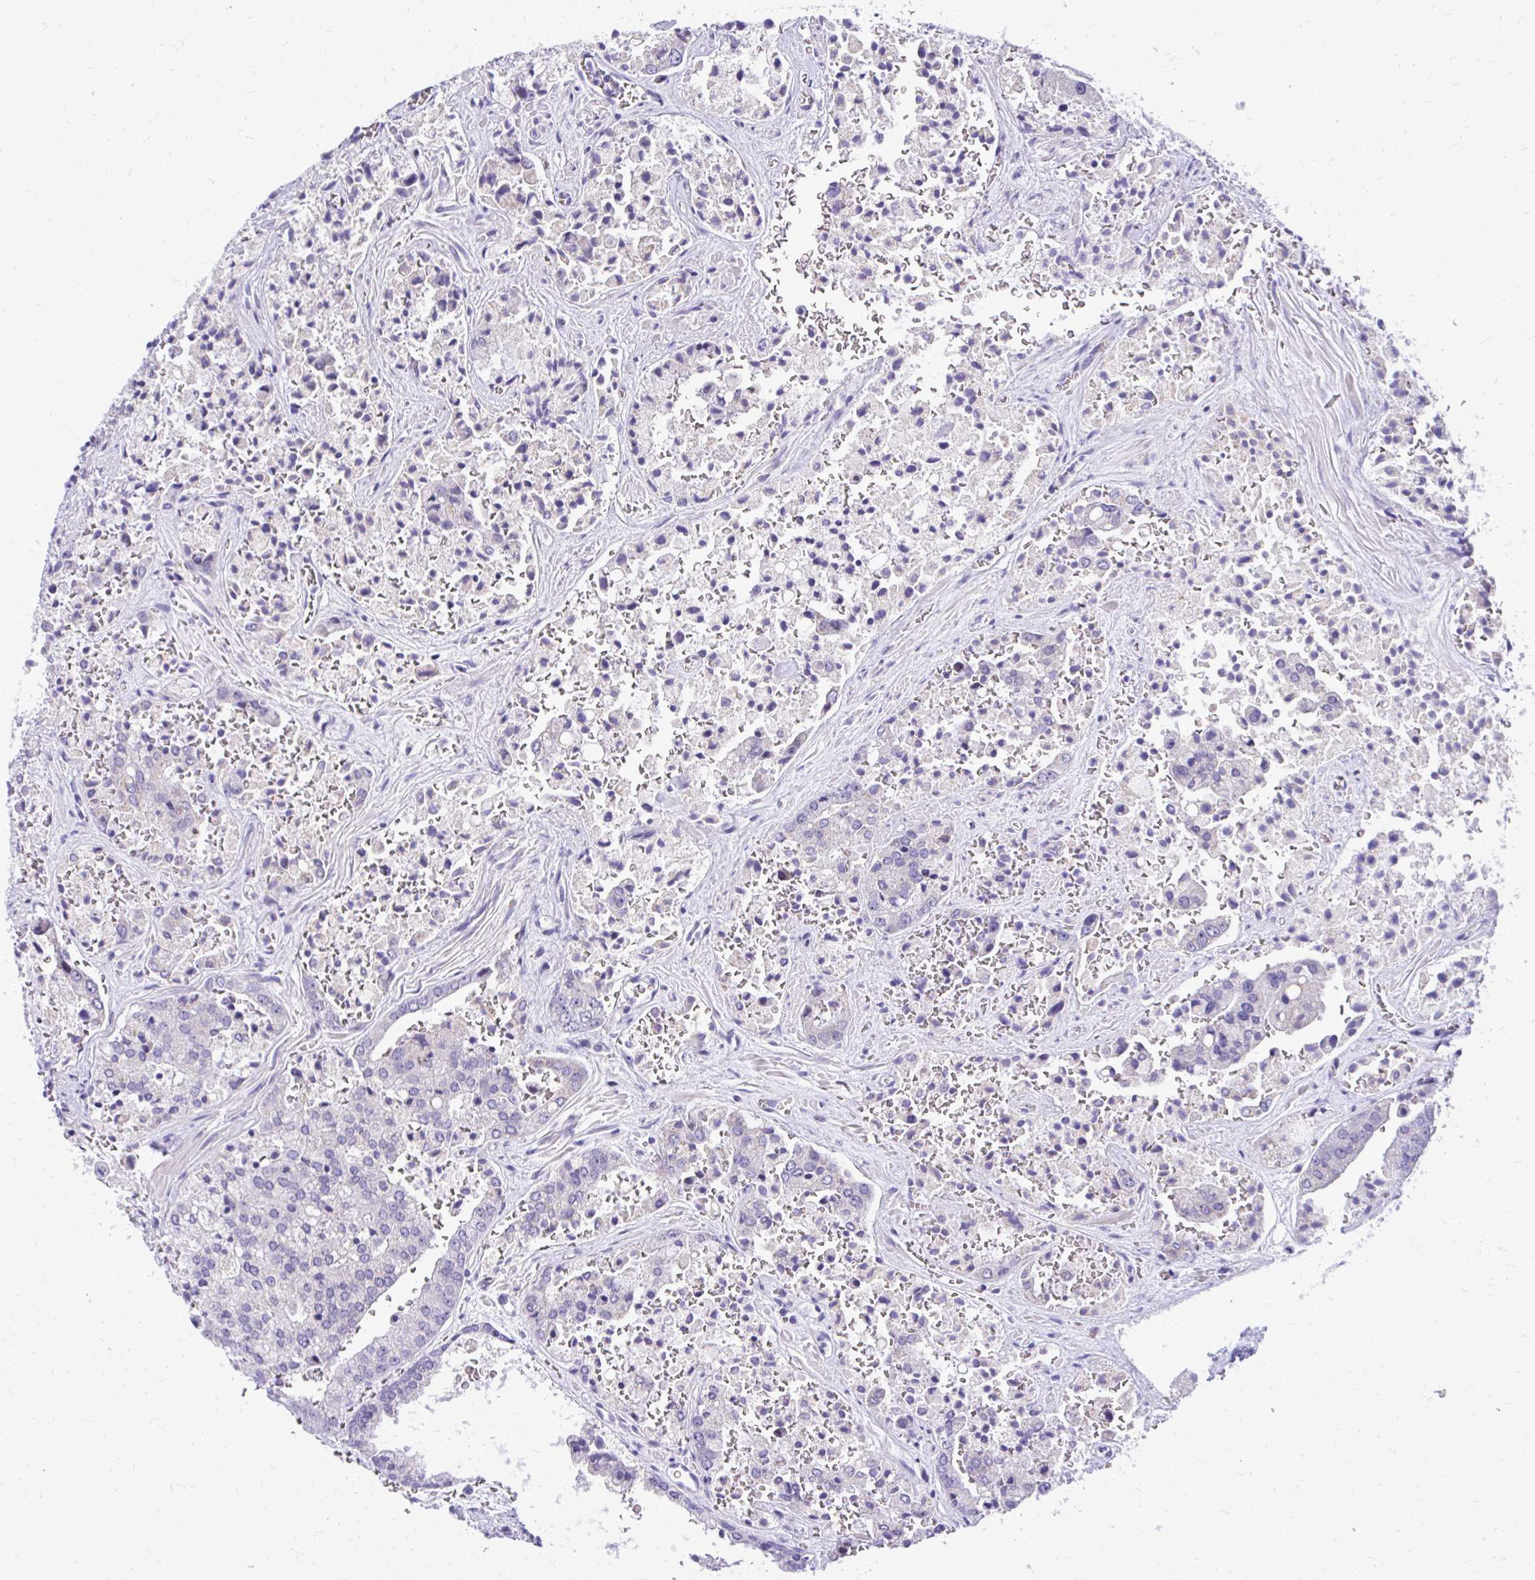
{"staining": {"intensity": "negative", "quantity": "none", "location": "none"}, "tissue": "prostate cancer", "cell_type": "Tumor cells", "image_type": "cancer", "snomed": [{"axis": "morphology", "description": "Normal tissue, NOS"}, {"axis": "morphology", "description": "Adenocarcinoma, High grade"}, {"axis": "topography", "description": "Prostate"}, {"axis": "topography", "description": "Peripheral nerve tissue"}], "caption": "A photomicrograph of human high-grade adenocarcinoma (prostate) is negative for staining in tumor cells.", "gene": "BCL6B", "patient": {"sex": "male", "age": 68}}